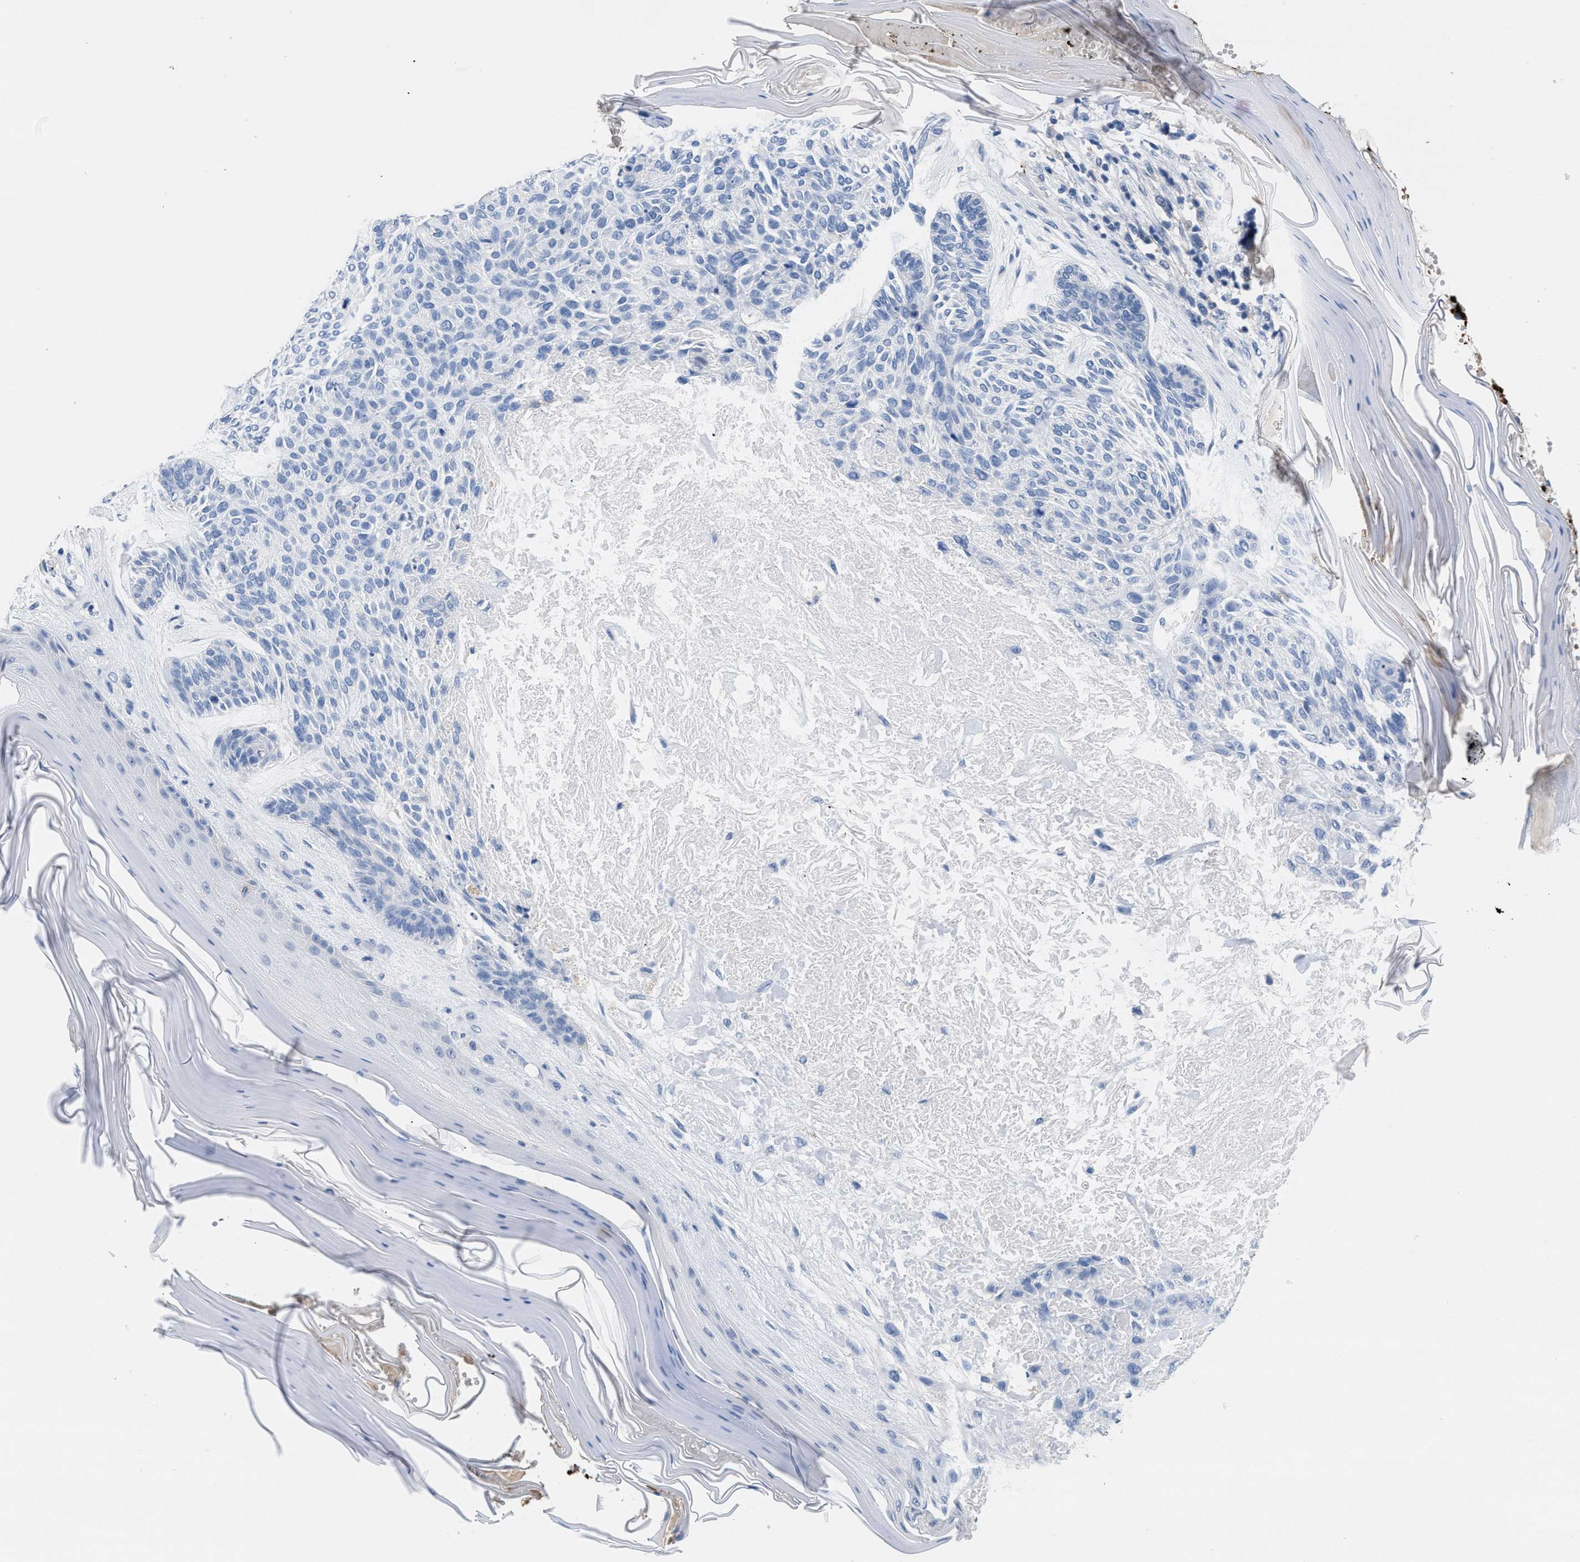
{"staining": {"intensity": "negative", "quantity": "none", "location": "none"}, "tissue": "skin cancer", "cell_type": "Tumor cells", "image_type": "cancer", "snomed": [{"axis": "morphology", "description": "Basal cell carcinoma"}, {"axis": "topography", "description": "Skin"}], "caption": "Basal cell carcinoma (skin) stained for a protein using IHC displays no staining tumor cells.", "gene": "FGF18", "patient": {"sex": "male", "age": 55}}